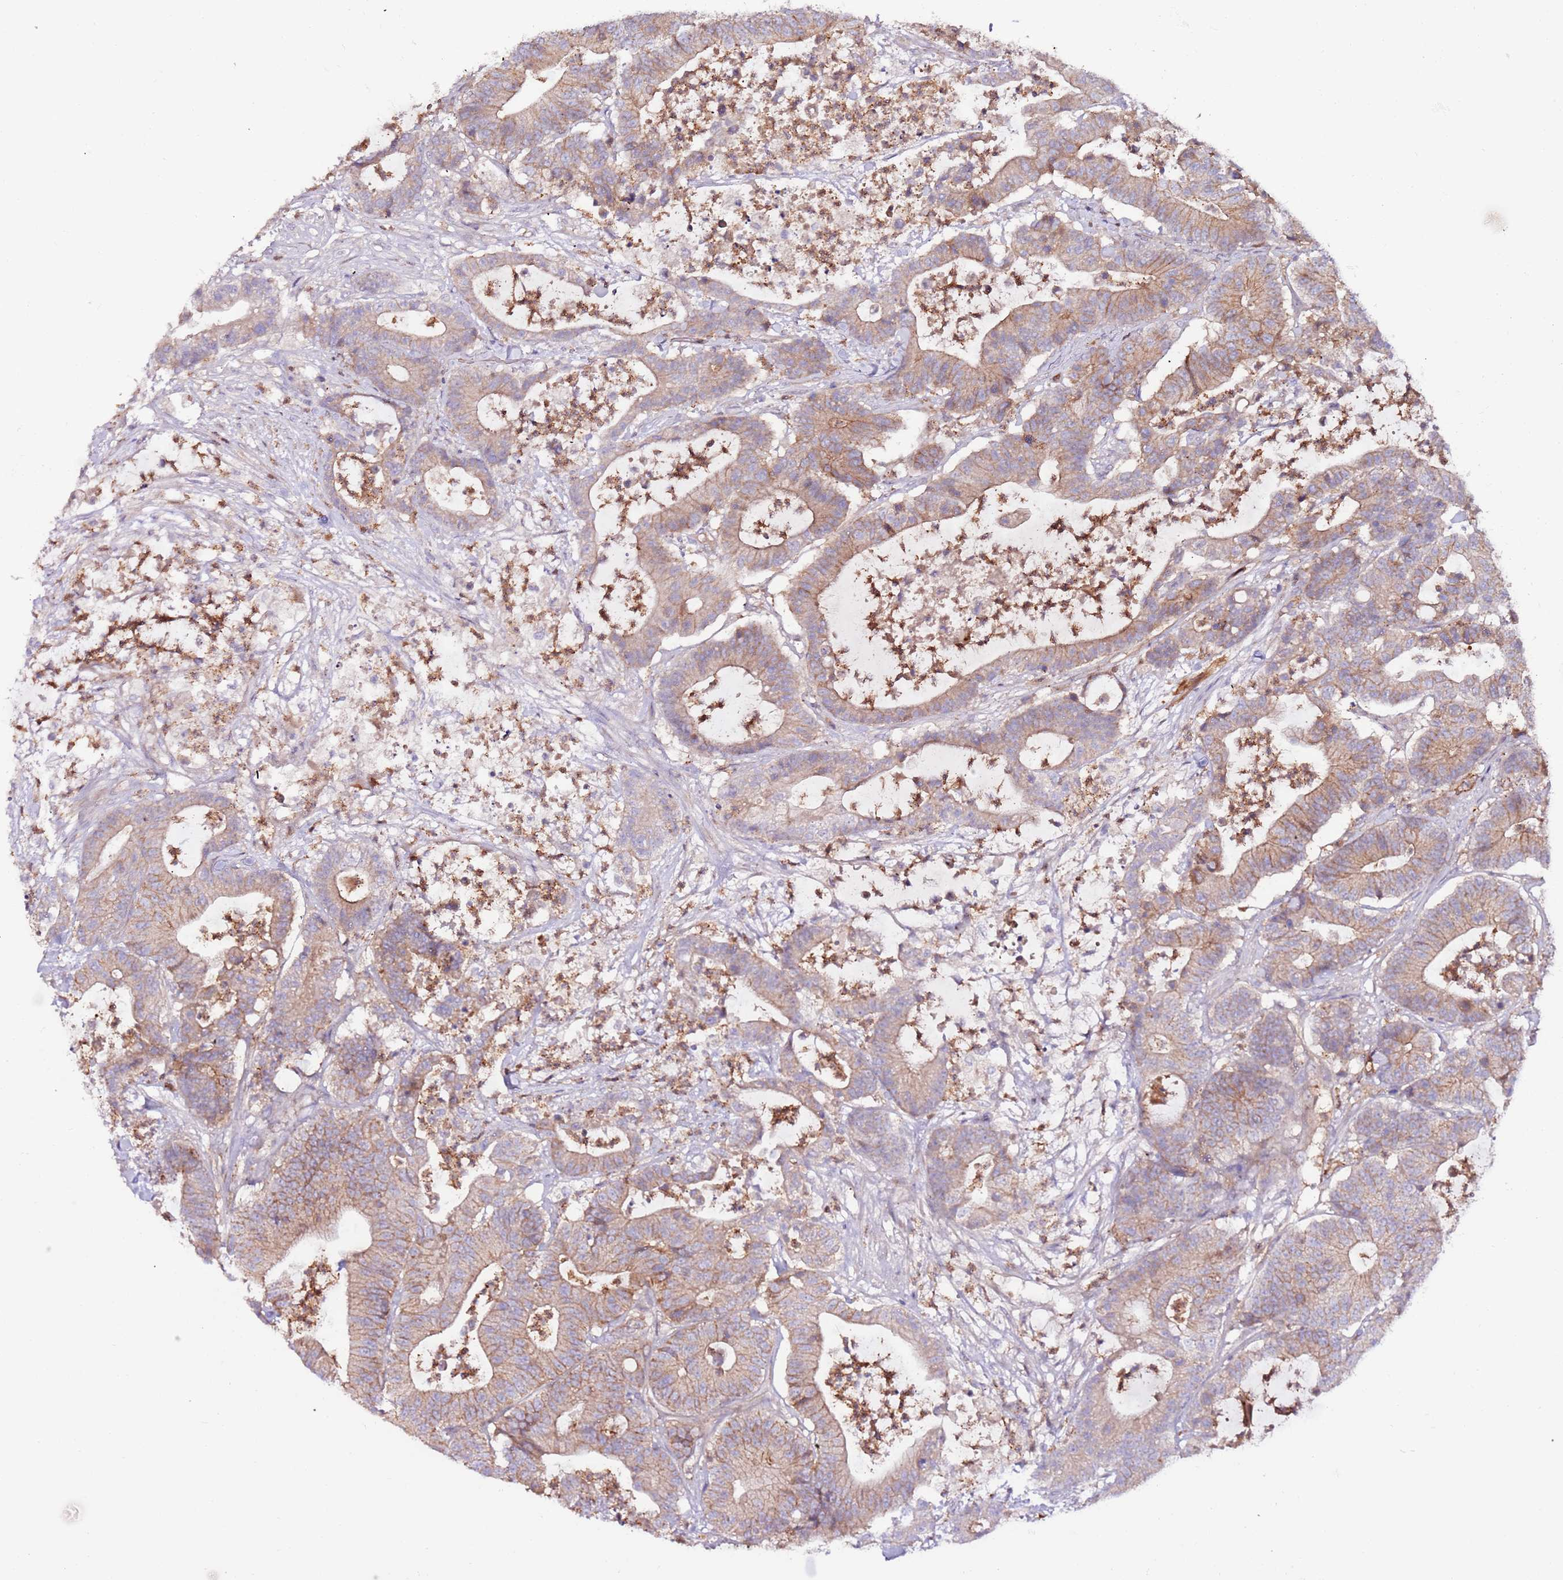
{"staining": {"intensity": "moderate", "quantity": ">75%", "location": "cytoplasmic/membranous"}, "tissue": "colorectal cancer", "cell_type": "Tumor cells", "image_type": "cancer", "snomed": [{"axis": "morphology", "description": "Adenocarcinoma, NOS"}, {"axis": "topography", "description": "Colon"}], "caption": "Immunohistochemistry image of human colorectal cancer (adenocarcinoma) stained for a protein (brown), which demonstrates medium levels of moderate cytoplasmic/membranous expression in approximately >75% of tumor cells.", "gene": "FLVCR1", "patient": {"sex": "female", "age": 84}}